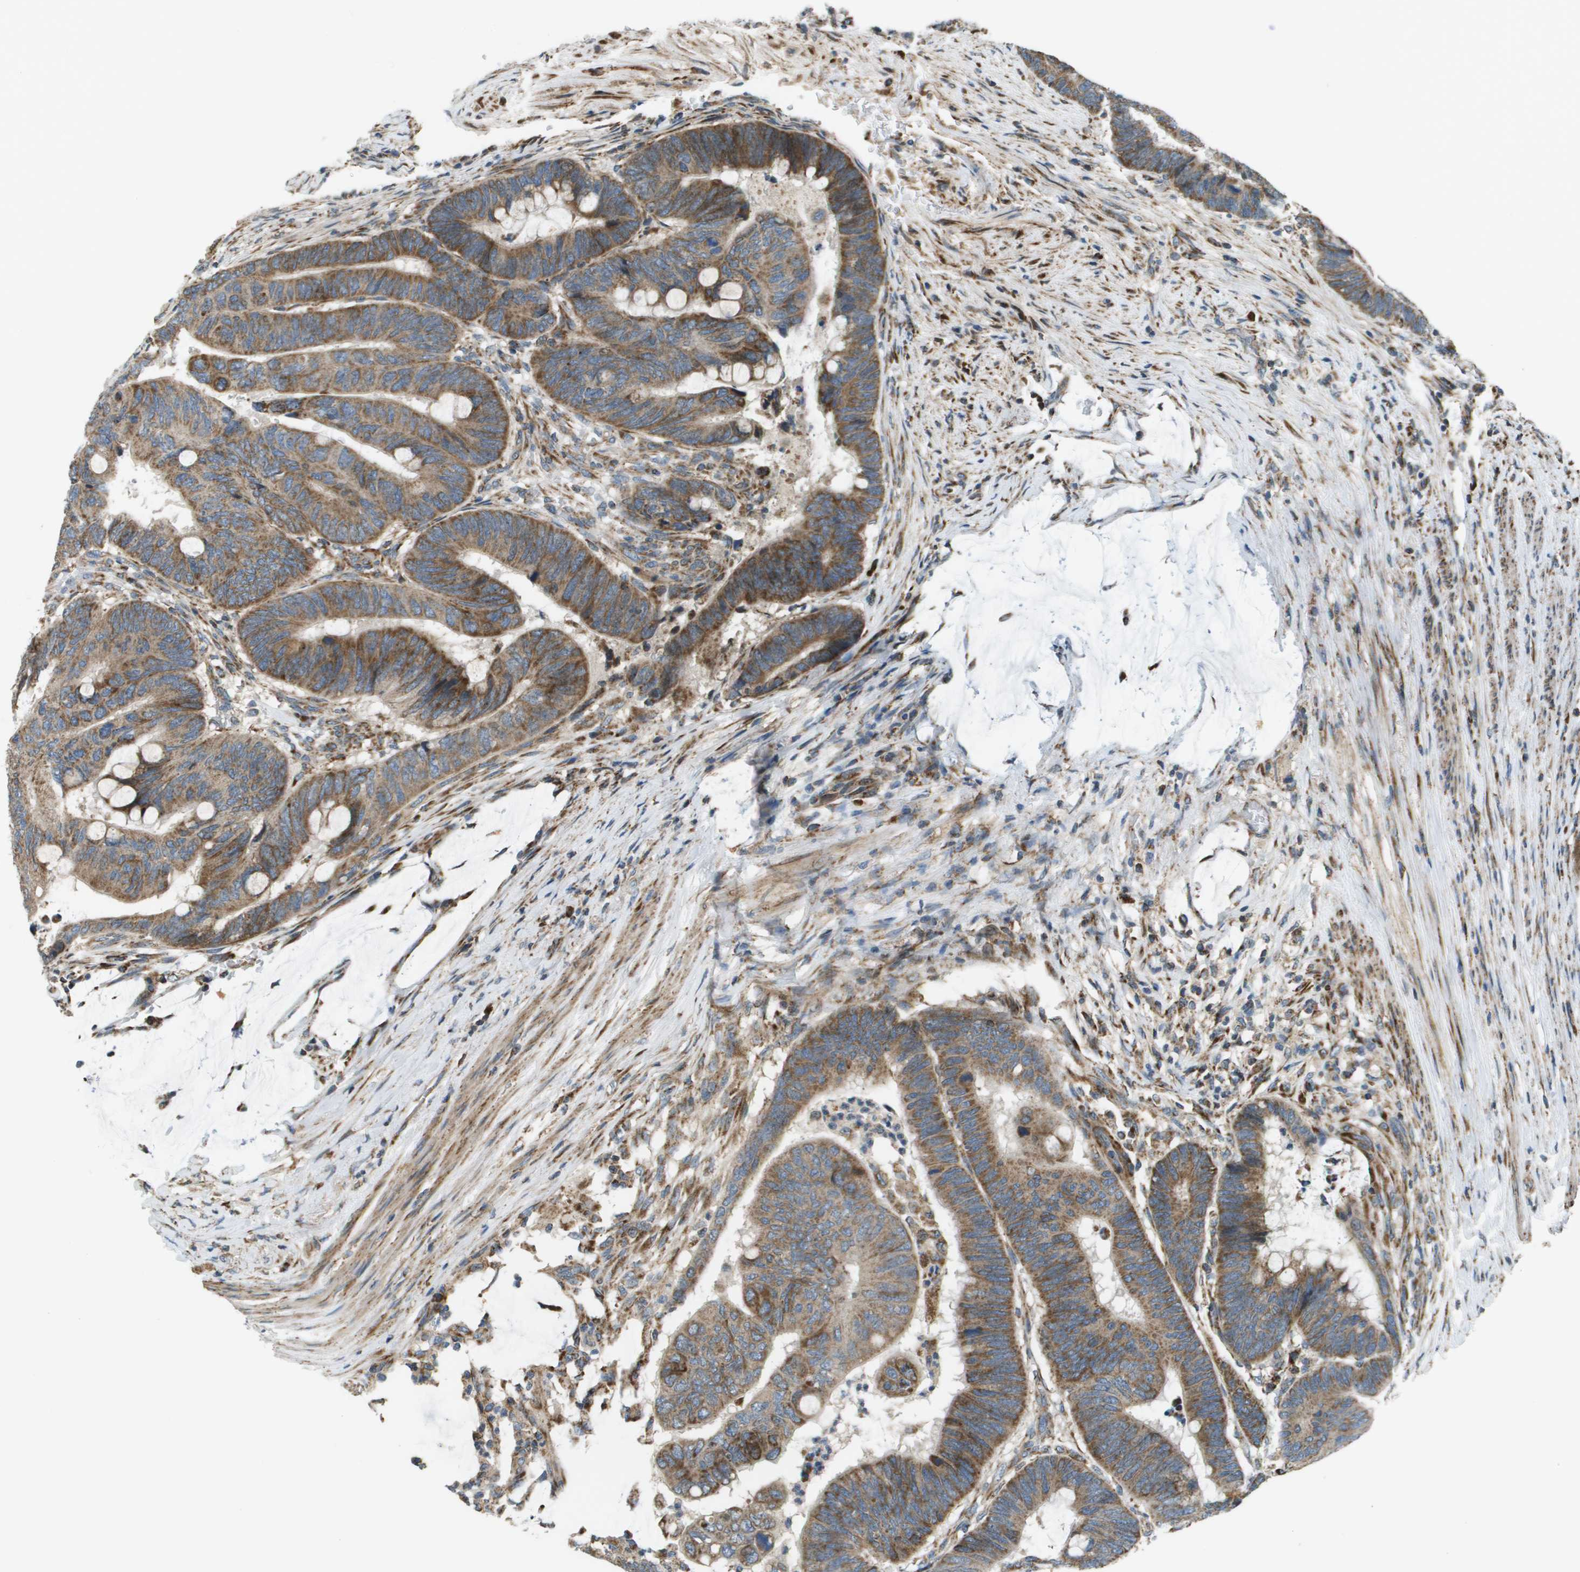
{"staining": {"intensity": "moderate", "quantity": ">75%", "location": "cytoplasmic/membranous"}, "tissue": "colorectal cancer", "cell_type": "Tumor cells", "image_type": "cancer", "snomed": [{"axis": "morphology", "description": "Normal tissue, NOS"}, {"axis": "morphology", "description": "Adenocarcinoma, NOS"}, {"axis": "topography", "description": "Rectum"}], "caption": "DAB (3,3'-diaminobenzidine) immunohistochemical staining of human colorectal cancer (adenocarcinoma) reveals moderate cytoplasmic/membranous protein expression in approximately >75% of tumor cells. The staining was performed using DAB (3,3'-diaminobenzidine), with brown indicating positive protein expression. Nuclei are stained blue with hematoxylin.", "gene": "NRK", "patient": {"sex": "male", "age": 92}}